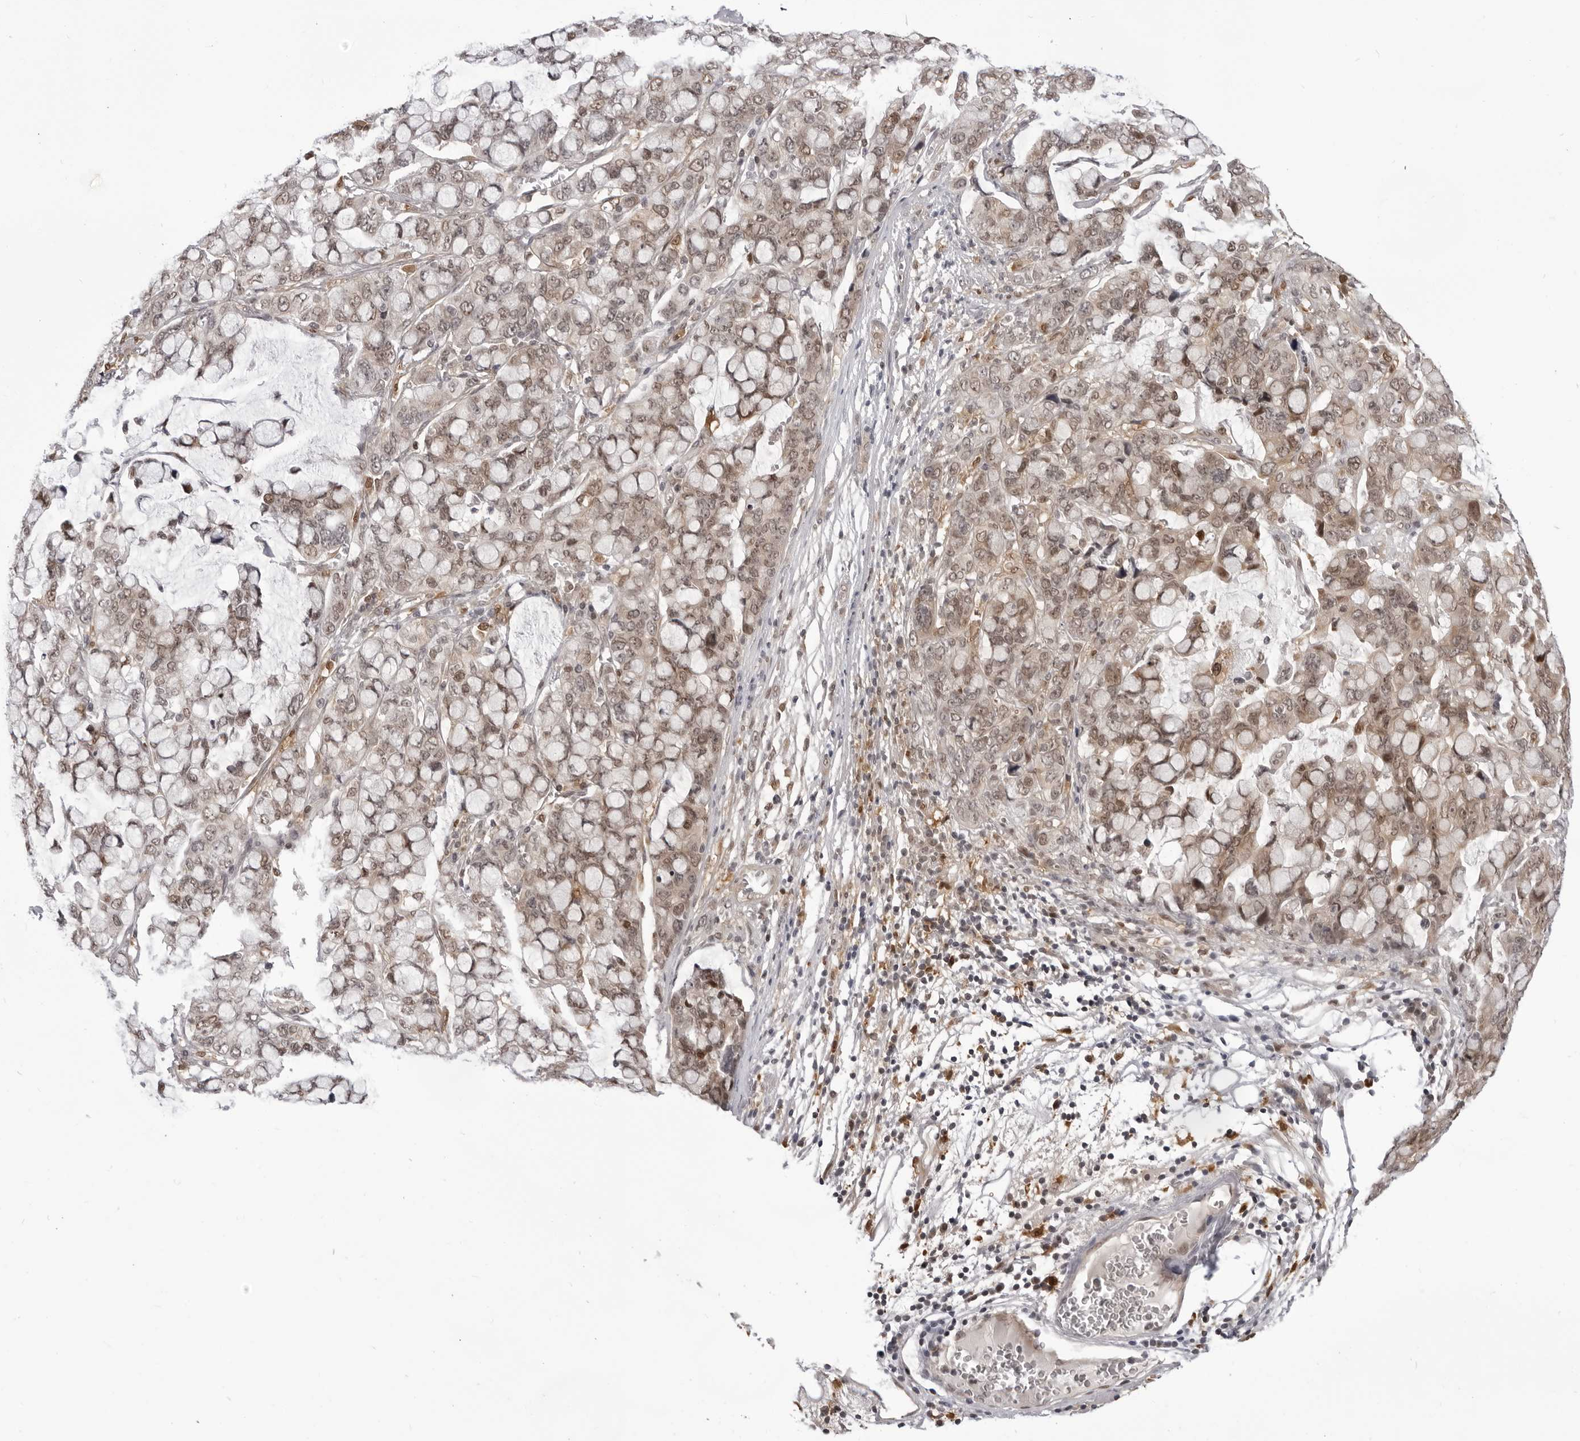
{"staining": {"intensity": "moderate", "quantity": "25%-75%", "location": "nuclear"}, "tissue": "stomach cancer", "cell_type": "Tumor cells", "image_type": "cancer", "snomed": [{"axis": "morphology", "description": "Adenocarcinoma, NOS"}, {"axis": "topography", "description": "Stomach, lower"}], "caption": "The immunohistochemical stain shows moderate nuclear positivity in tumor cells of stomach adenocarcinoma tissue.", "gene": "SRGAP2", "patient": {"sex": "male", "age": 84}}